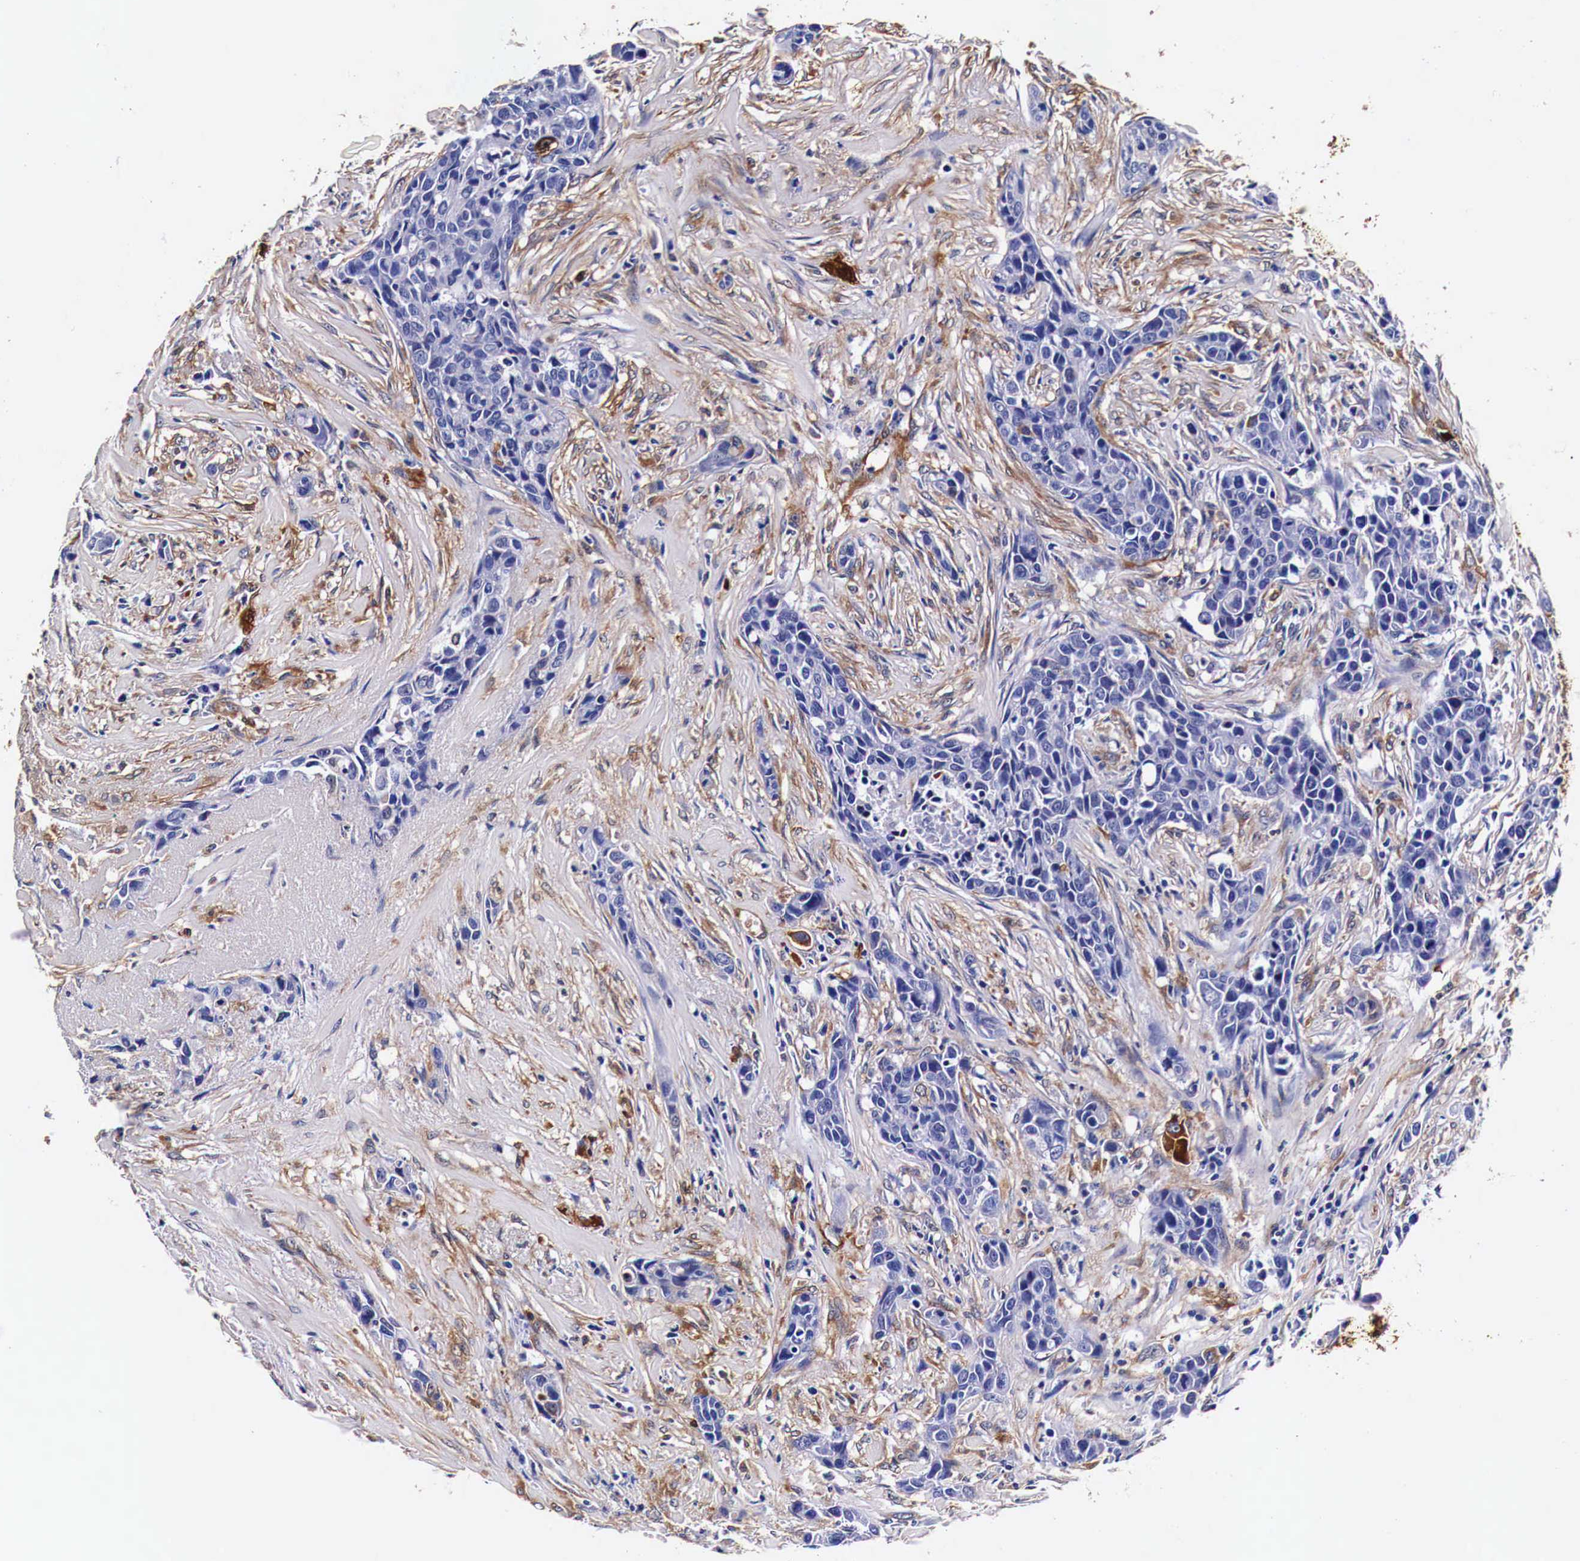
{"staining": {"intensity": "moderate", "quantity": "<25%", "location": "cytoplasmic/membranous"}, "tissue": "breast cancer", "cell_type": "Tumor cells", "image_type": "cancer", "snomed": [{"axis": "morphology", "description": "Duct carcinoma"}, {"axis": "topography", "description": "Breast"}], "caption": "Human breast invasive ductal carcinoma stained for a protein (brown) reveals moderate cytoplasmic/membranous positive staining in approximately <25% of tumor cells.", "gene": "HSPB1", "patient": {"sex": "female", "age": 91}}